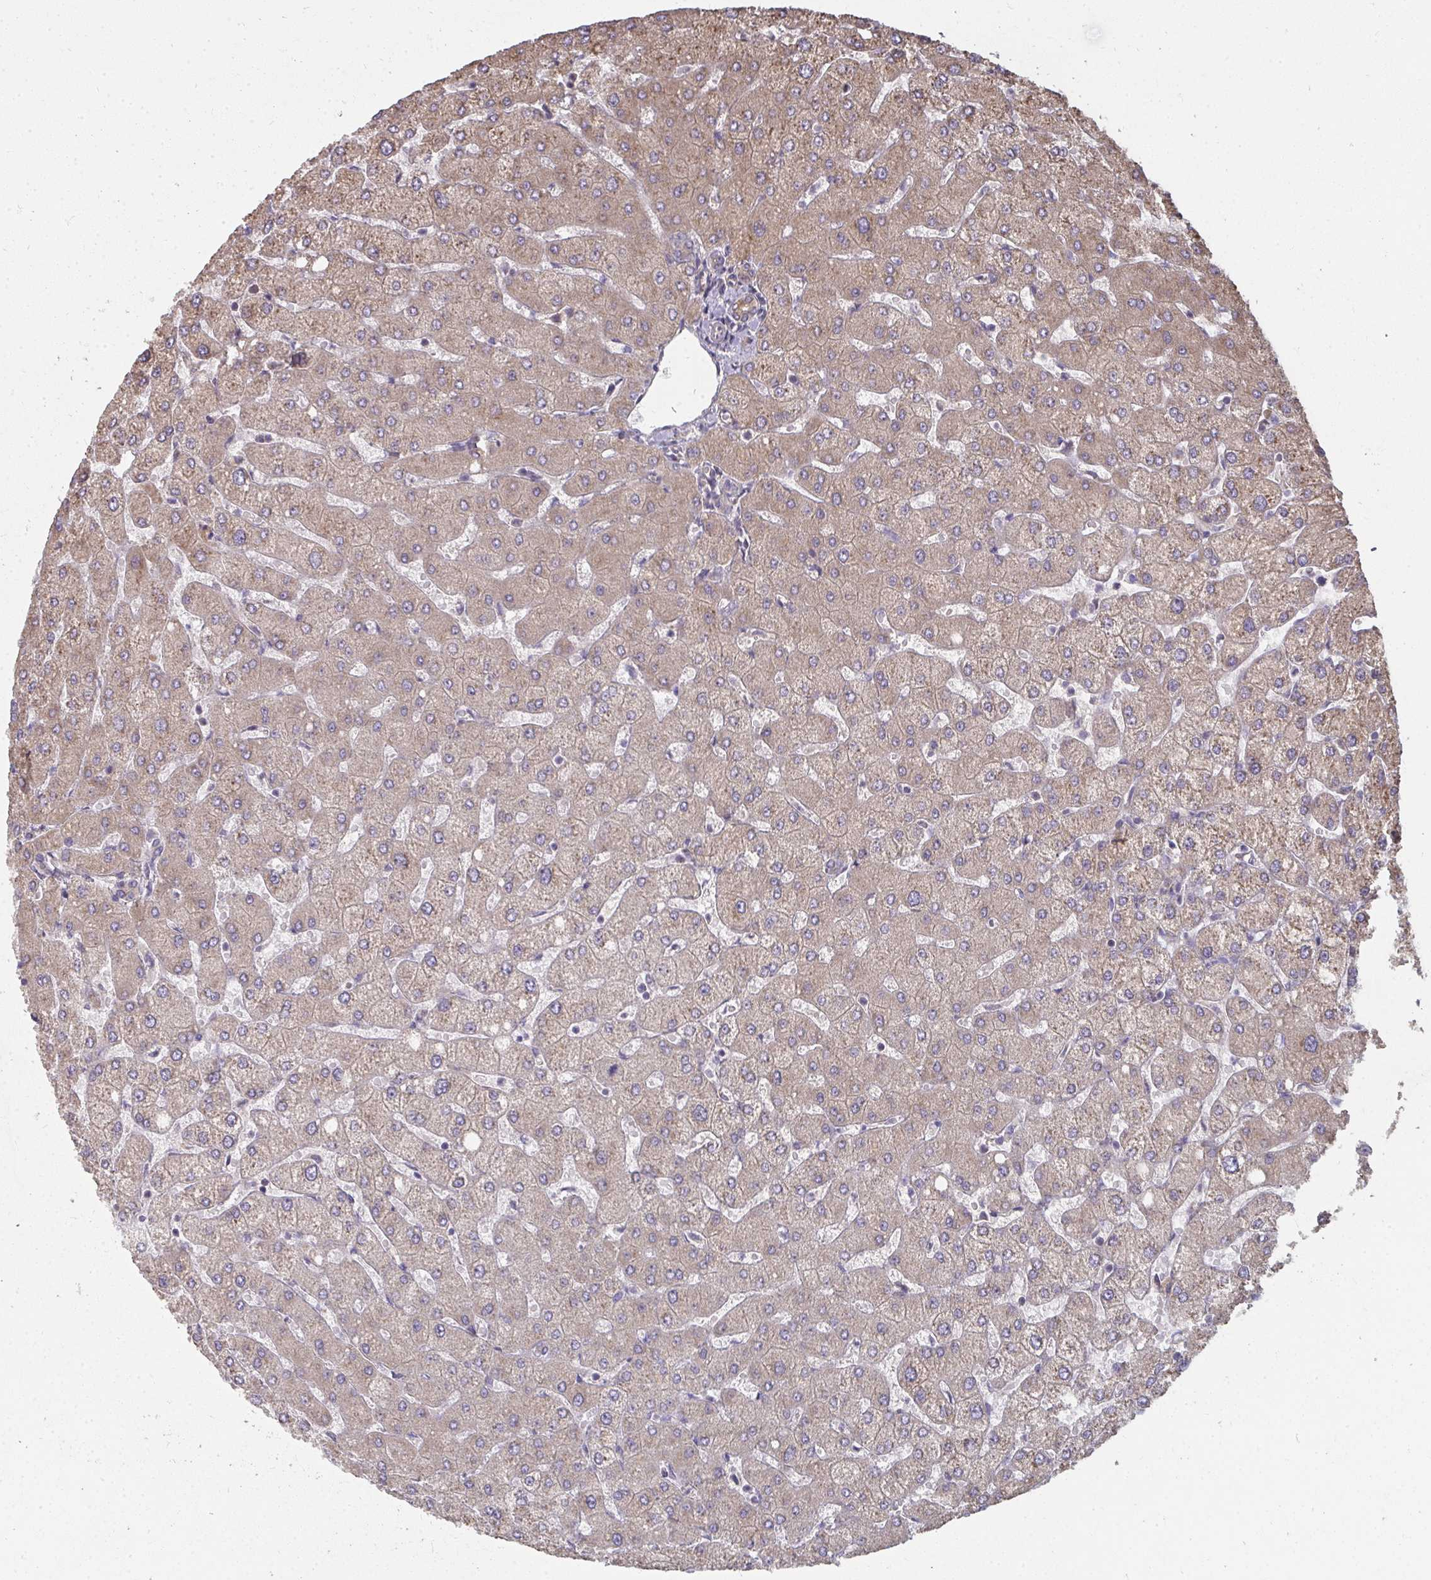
{"staining": {"intensity": "moderate", "quantity": ">75%", "location": "cytoplasmic/membranous"}, "tissue": "liver", "cell_type": "Cholangiocytes", "image_type": "normal", "snomed": [{"axis": "morphology", "description": "Normal tissue, NOS"}, {"axis": "topography", "description": "Liver"}], "caption": "Protein expression analysis of unremarkable liver demonstrates moderate cytoplasmic/membranous expression in approximately >75% of cholangiocytes. (DAB IHC with brightfield microscopy, high magnification).", "gene": "ZFYVE28", "patient": {"sex": "female", "age": 54}}